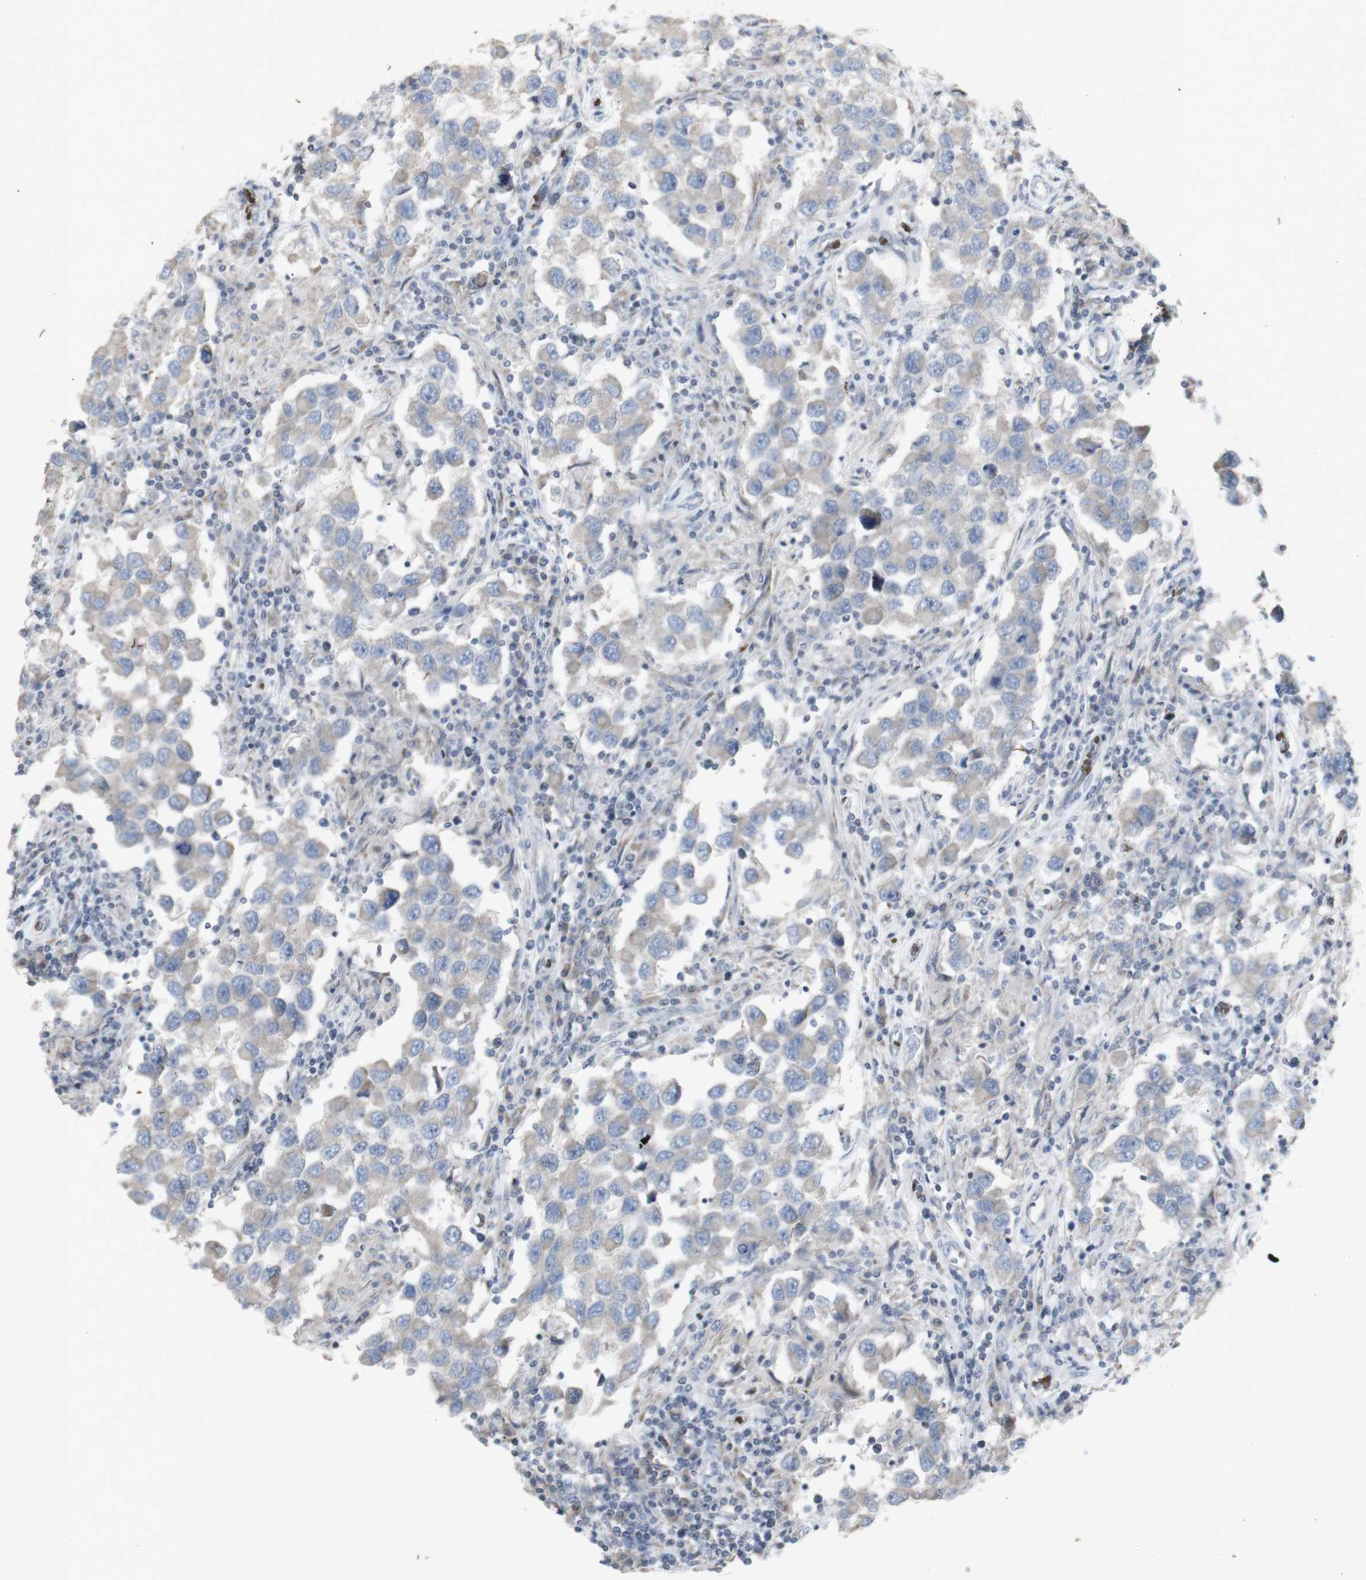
{"staining": {"intensity": "weak", "quantity": ">75%", "location": "cytoplasmic/membranous"}, "tissue": "testis cancer", "cell_type": "Tumor cells", "image_type": "cancer", "snomed": [{"axis": "morphology", "description": "Carcinoma, Embryonal, NOS"}, {"axis": "topography", "description": "Testis"}], "caption": "About >75% of tumor cells in human embryonal carcinoma (testis) exhibit weak cytoplasmic/membranous protein positivity as visualized by brown immunohistochemical staining.", "gene": "INS", "patient": {"sex": "male", "age": 21}}